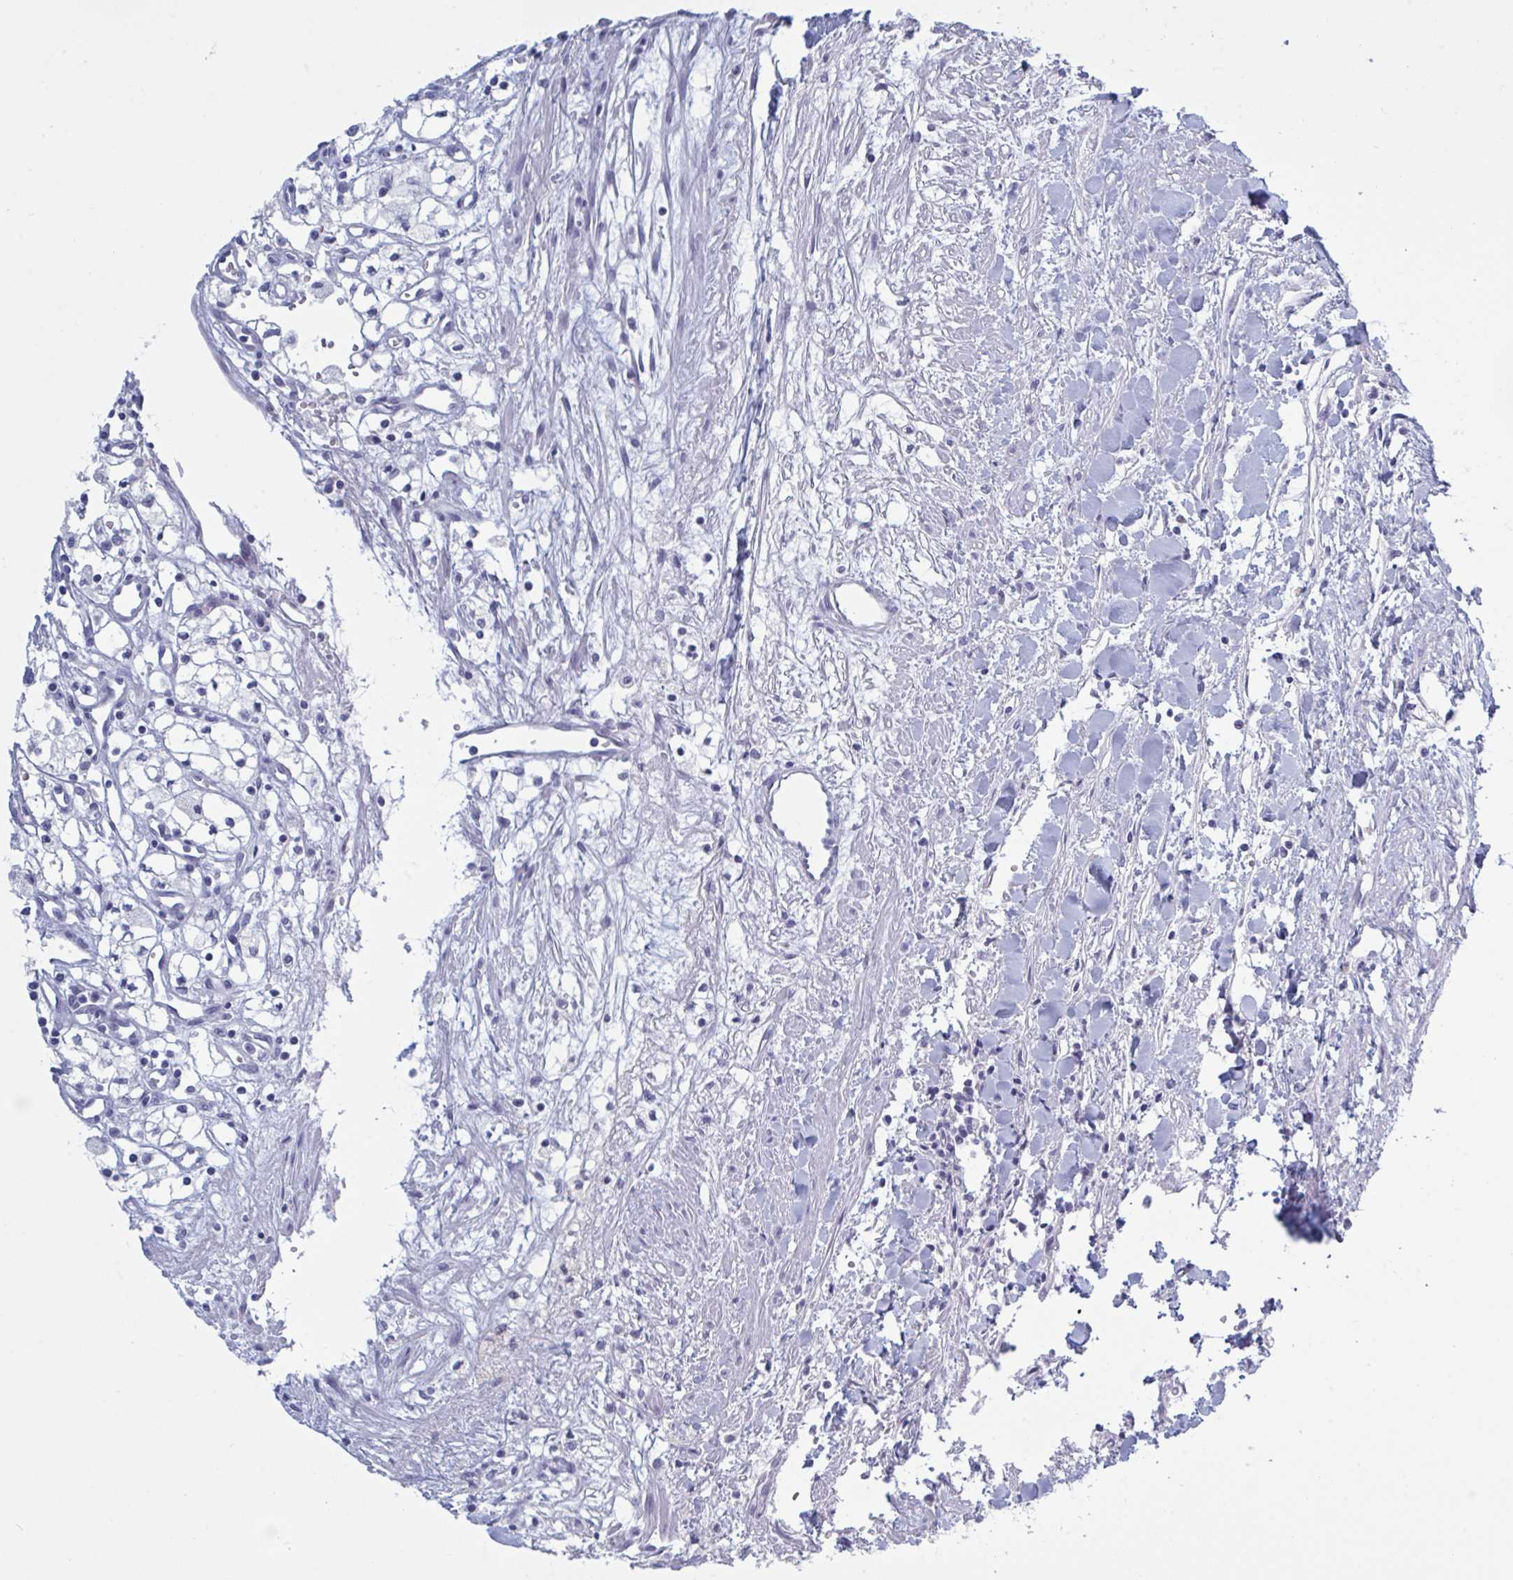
{"staining": {"intensity": "negative", "quantity": "none", "location": "none"}, "tissue": "renal cancer", "cell_type": "Tumor cells", "image_type": "cancer", "snomed": [{"axis": "morphology", "description": "Adenocarcinoma, NOS"}, {"axis": "topography", "description": "Kidney"}], "caption": "DAB (3,3'-diaminobenzidine) immunohistochemical staining of human renal cancer (adenocarcinoma) reveals no significant expression in tumor cells.", "gene": "NDUFC2", "patient": {"sex": "male", "age": 59}}